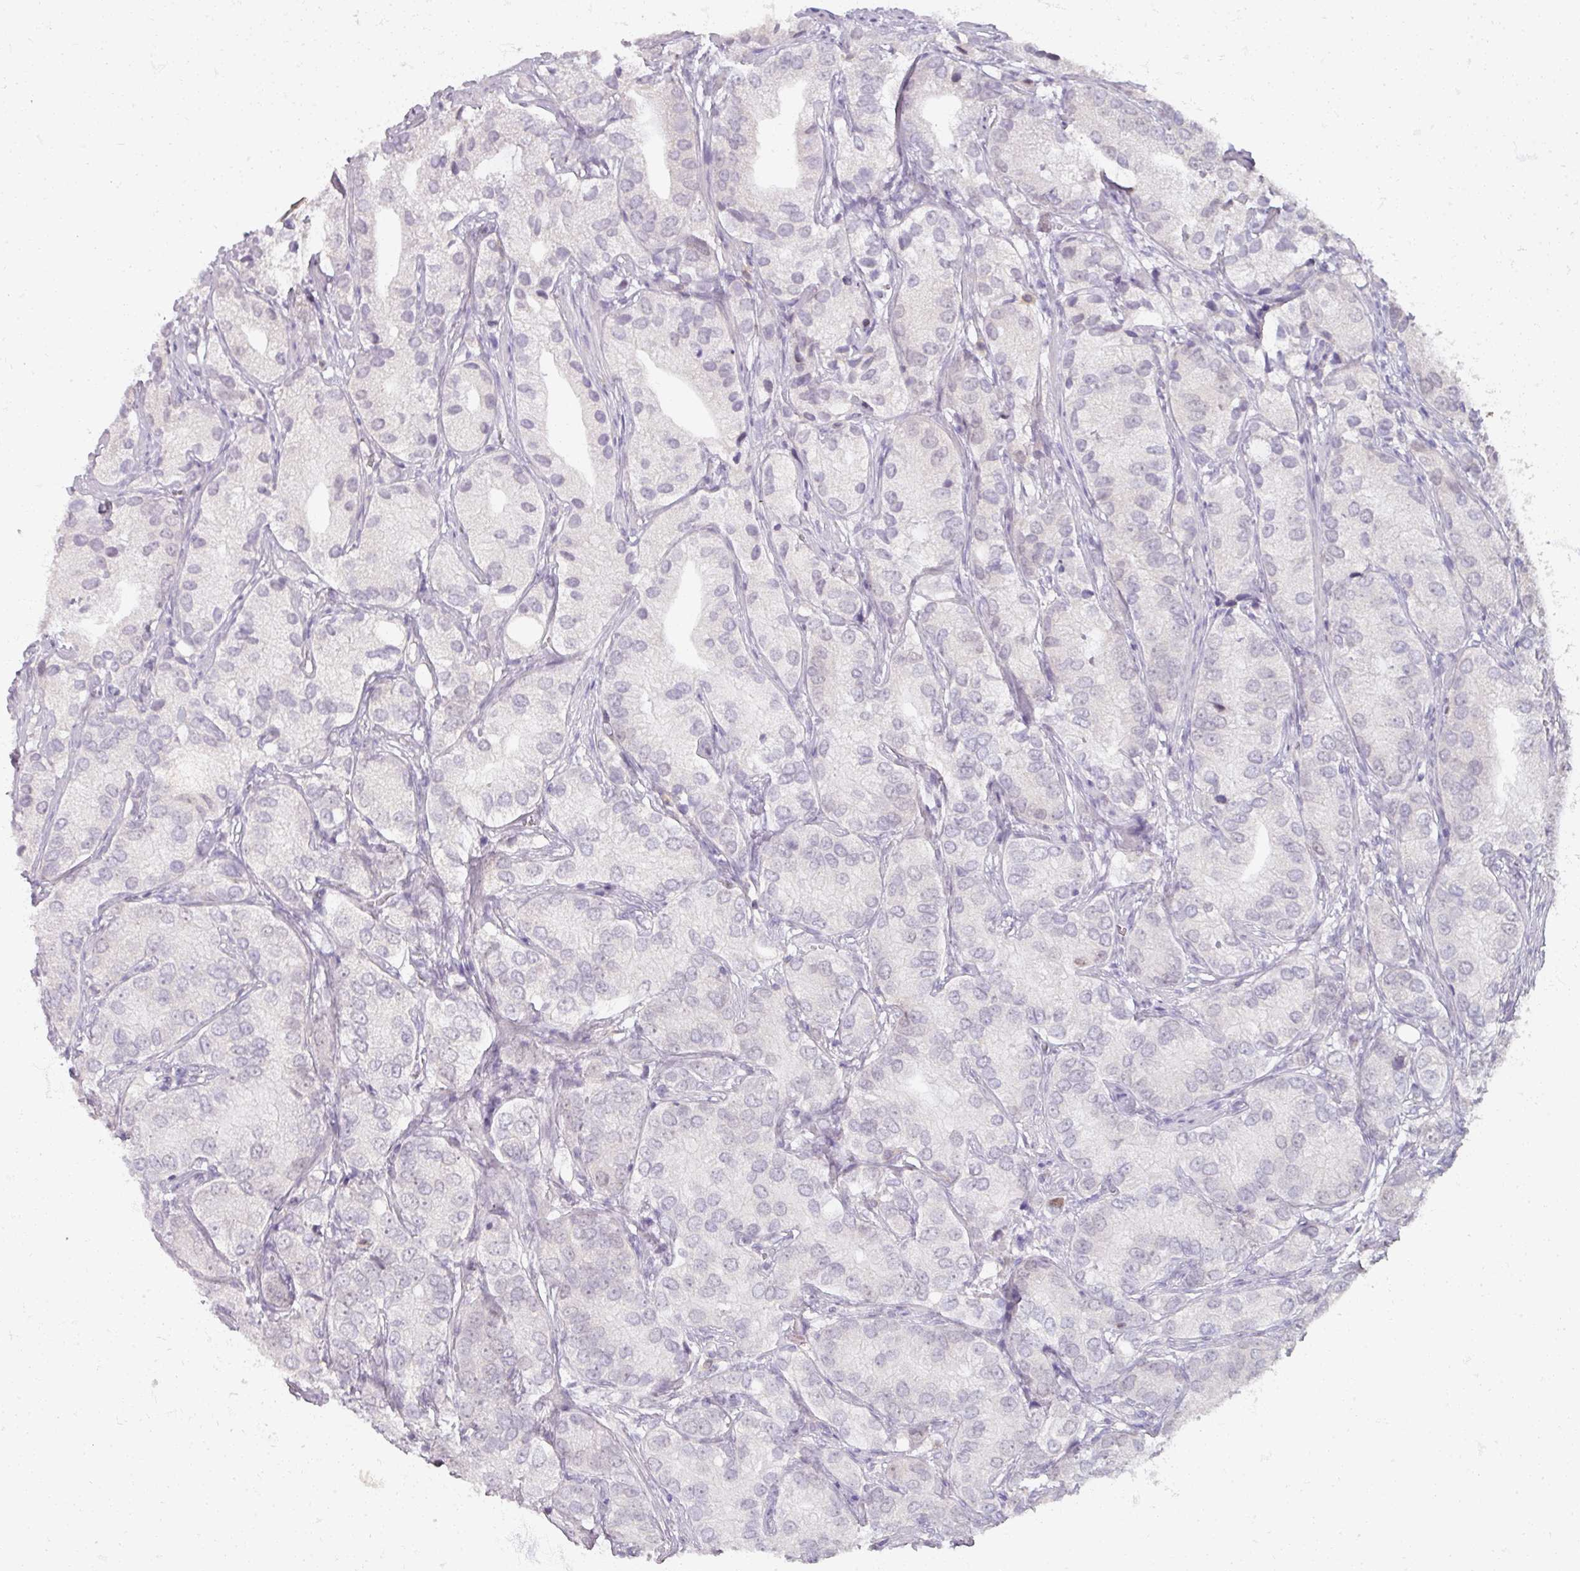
{"staining": {"intensity": "negative", "quantity": "none", "location": "none"}, "tissue": "prostate cancer", "cell_type": "Tumor cells", "image_type": "cancer", "snomed": [{"axis": "morphology", "description": "Adenocarcinoma, High grade"}, {"axis": "topography", "description": "Prostate"}], "caption": "Immunohistochemistry photomicrograph of neoplastic tissue: human adenocarcinoma (high-grade) (prostate) stained with DAB (3,3'-diaminobenzidine) reveals no significant protein expression in tumor cells.", "gene": "SOX11", "patient": {"sex": "male", "age": 82}}